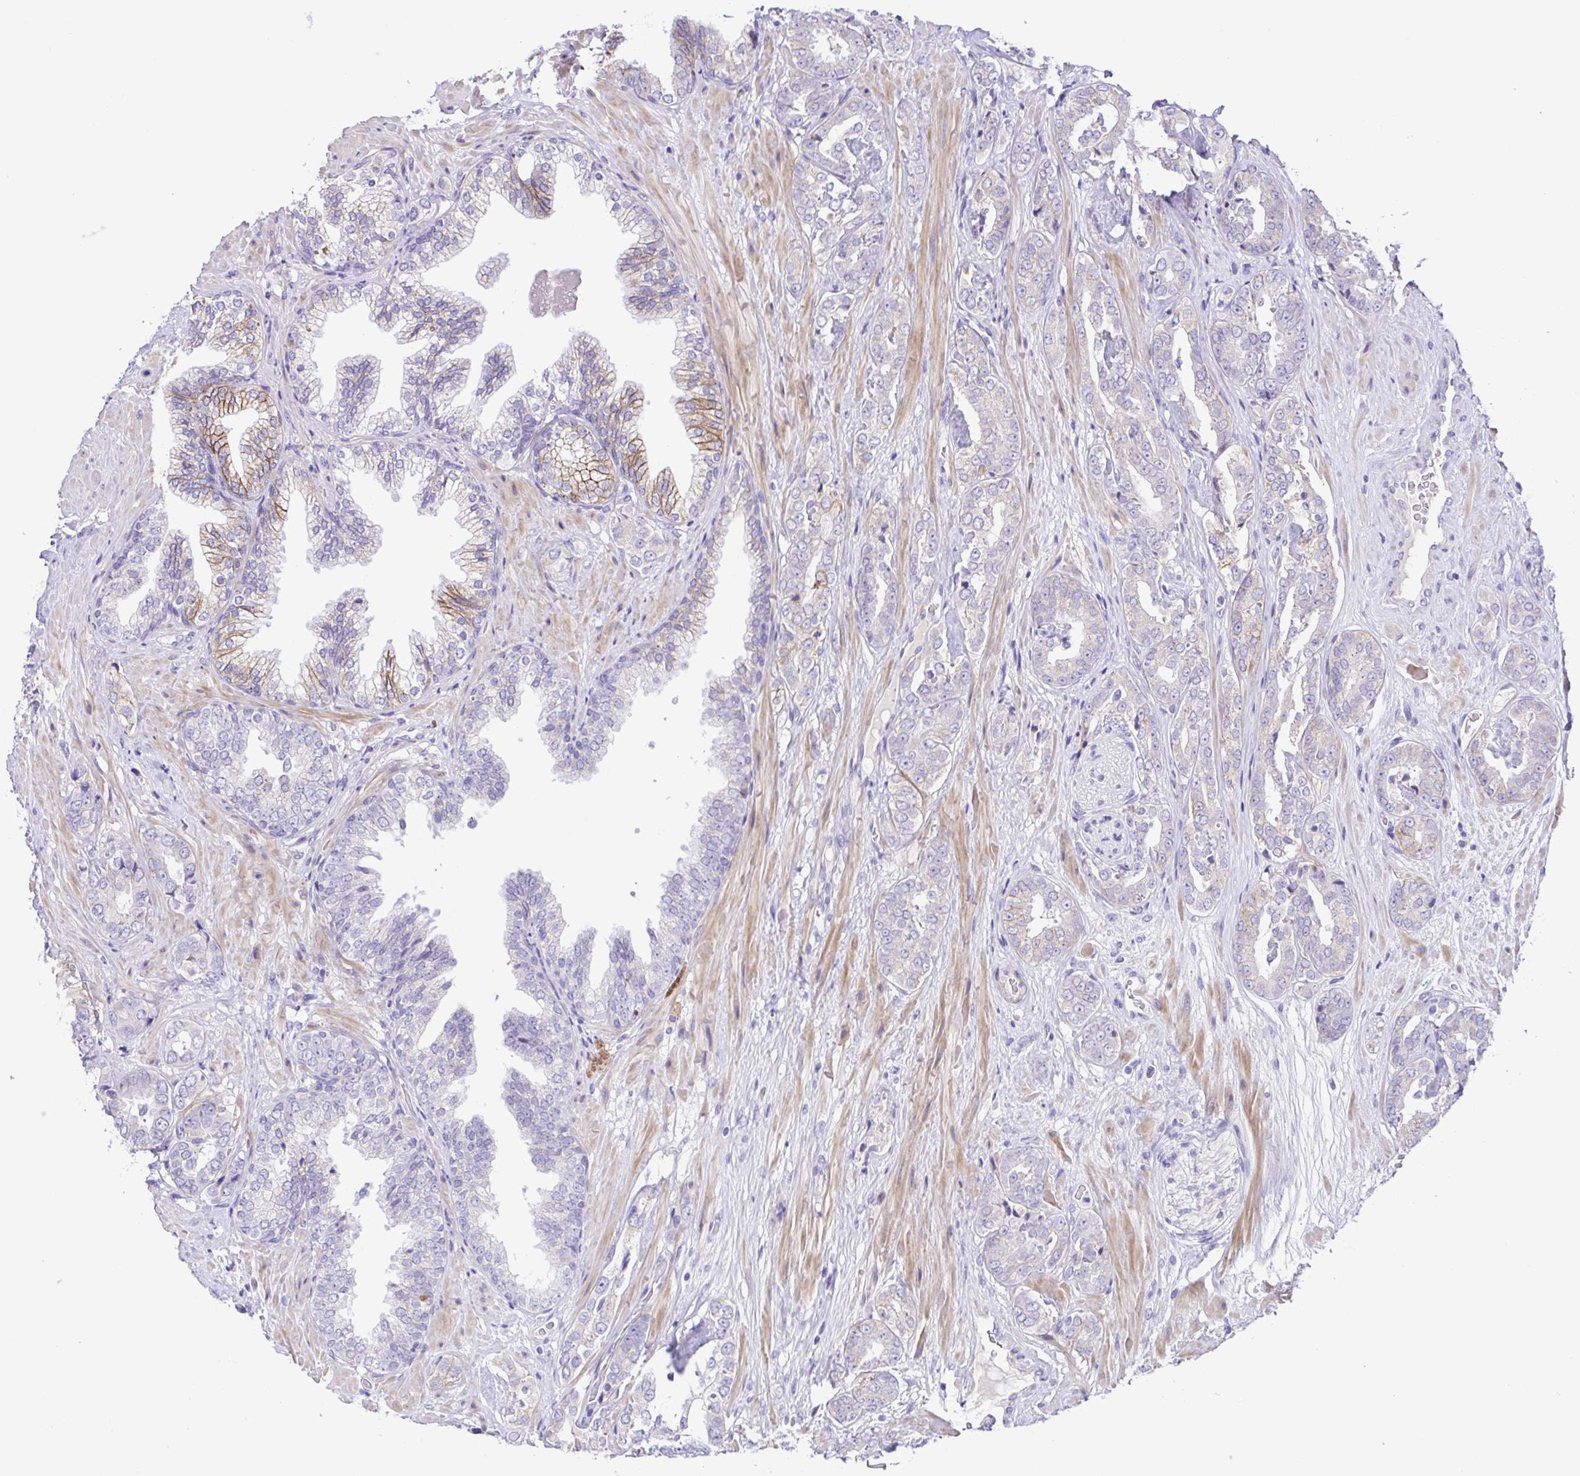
{"staining": {"intensity": "negative", "quantity": "none", "location": "none"}, "tissue": "prostate cancer", "cell_type": "Tumor cells", "image_type": "cancer", "snomed": [{"axis": "morphology", "description": "Adenocarcinoma, High grade"}, {"axis": "topography", "description": "Prostate"}], "caption": "DAB immunohistochemical staining of human adenocarcinoma (high-grade) (prostate) shows no significant staining in tumor cells. (DAB (3,3'-diaminobenzidine) IHC with hematoxylin counter stain).", "gene": "ISM2", "patient": {"sex": "male", "age": 71}}